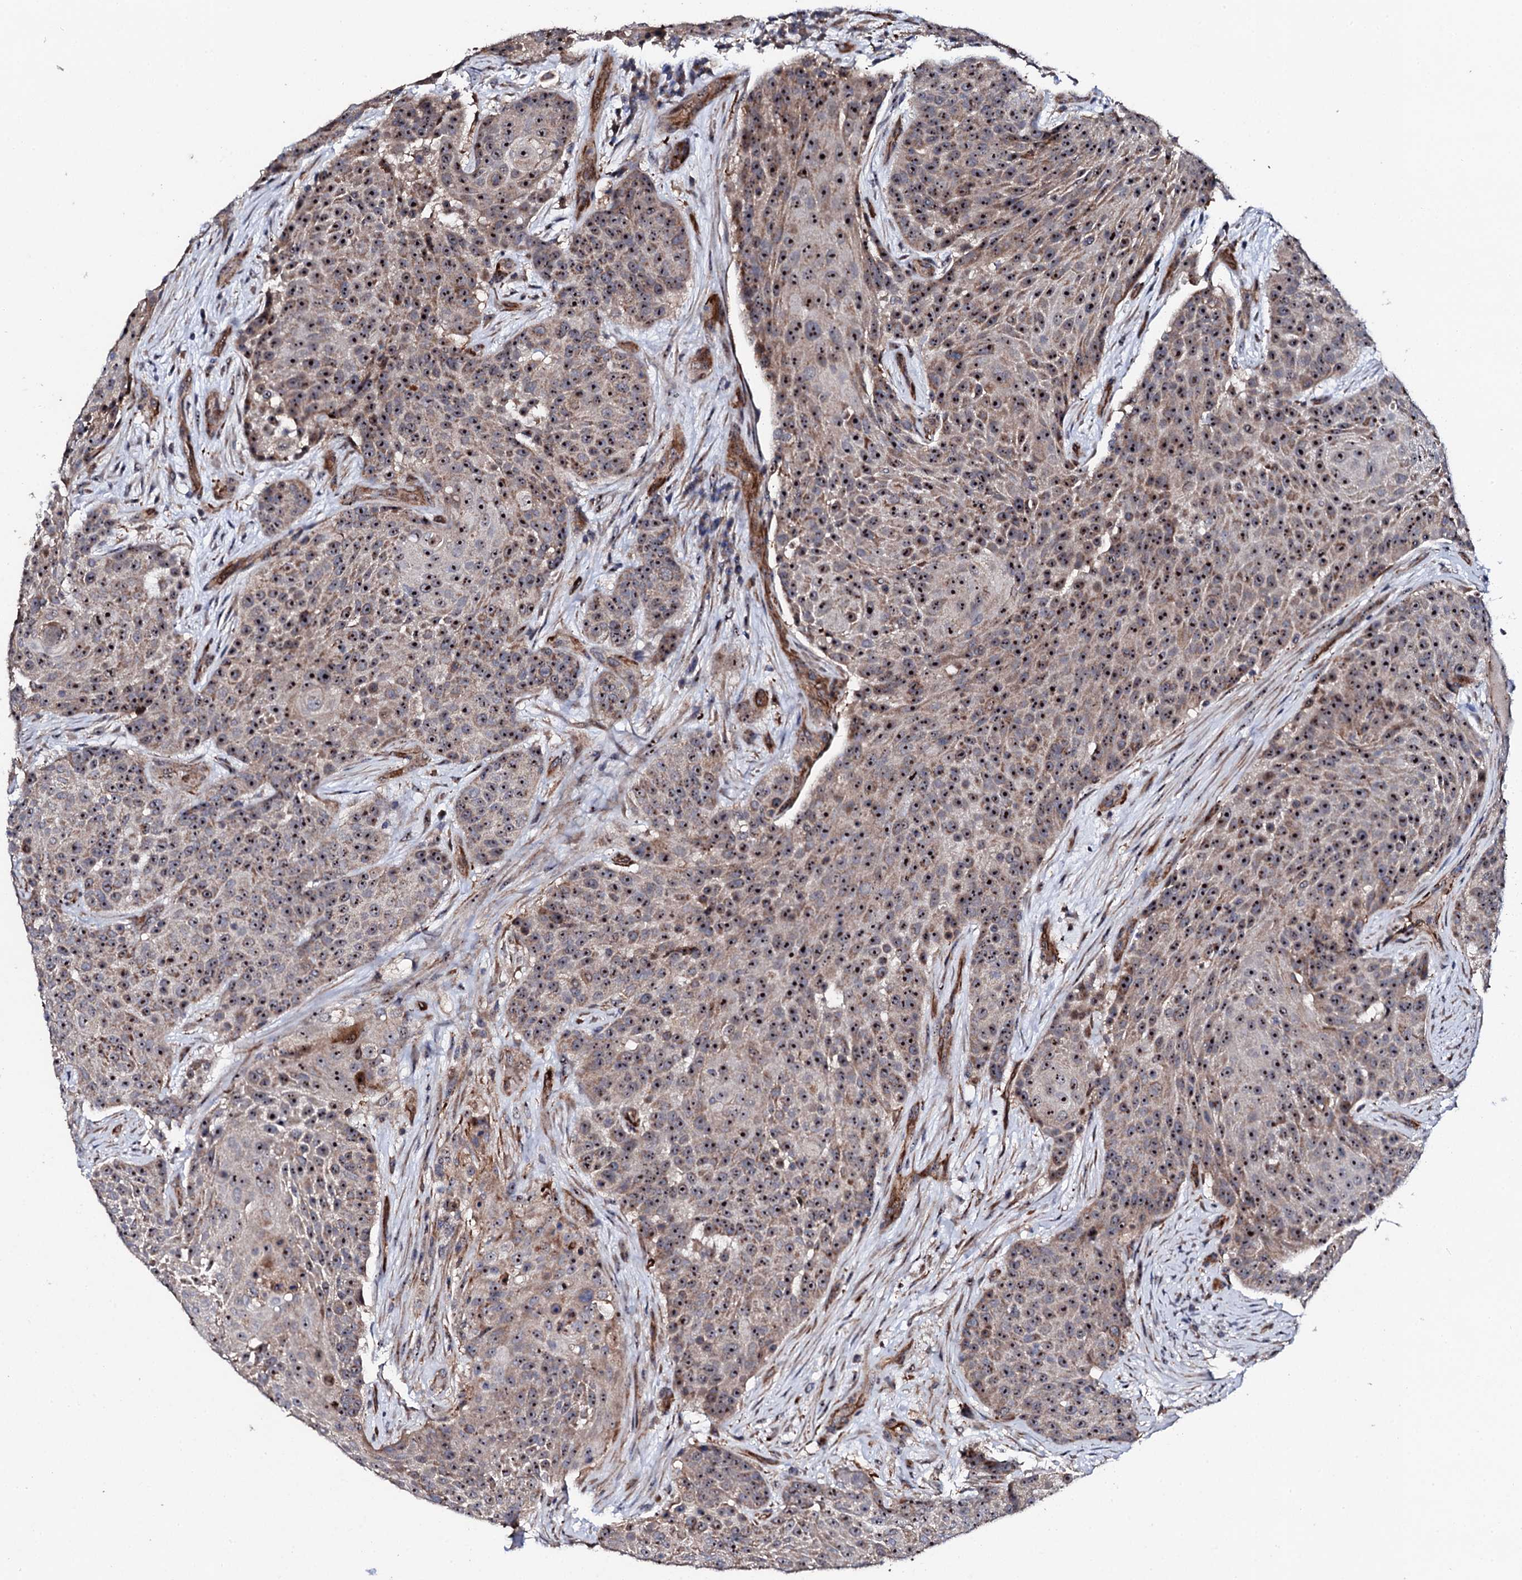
{"staining": {"intensity": "strong", "quantity": ">75%", "location": "nuclear"}, "tissue": "urothelial cancer", "cell_type": "Tumor cells", "image_type": "cancer", "snomed": [{"axis": "morphology", "description": "Urothelial carcinoma, High grade"}, {"axis": "topography", "description": "Urinary bladder"}], "caption": "Immunohistochemistry micrograph of high-grade urothelial carcinoma stained for a protein (brown), which displays high levels of strong nuclear positivity in about >75% of tumor cells.", "gene": "GTPBP4", "patient": {"sex": "female", "age": 63}}